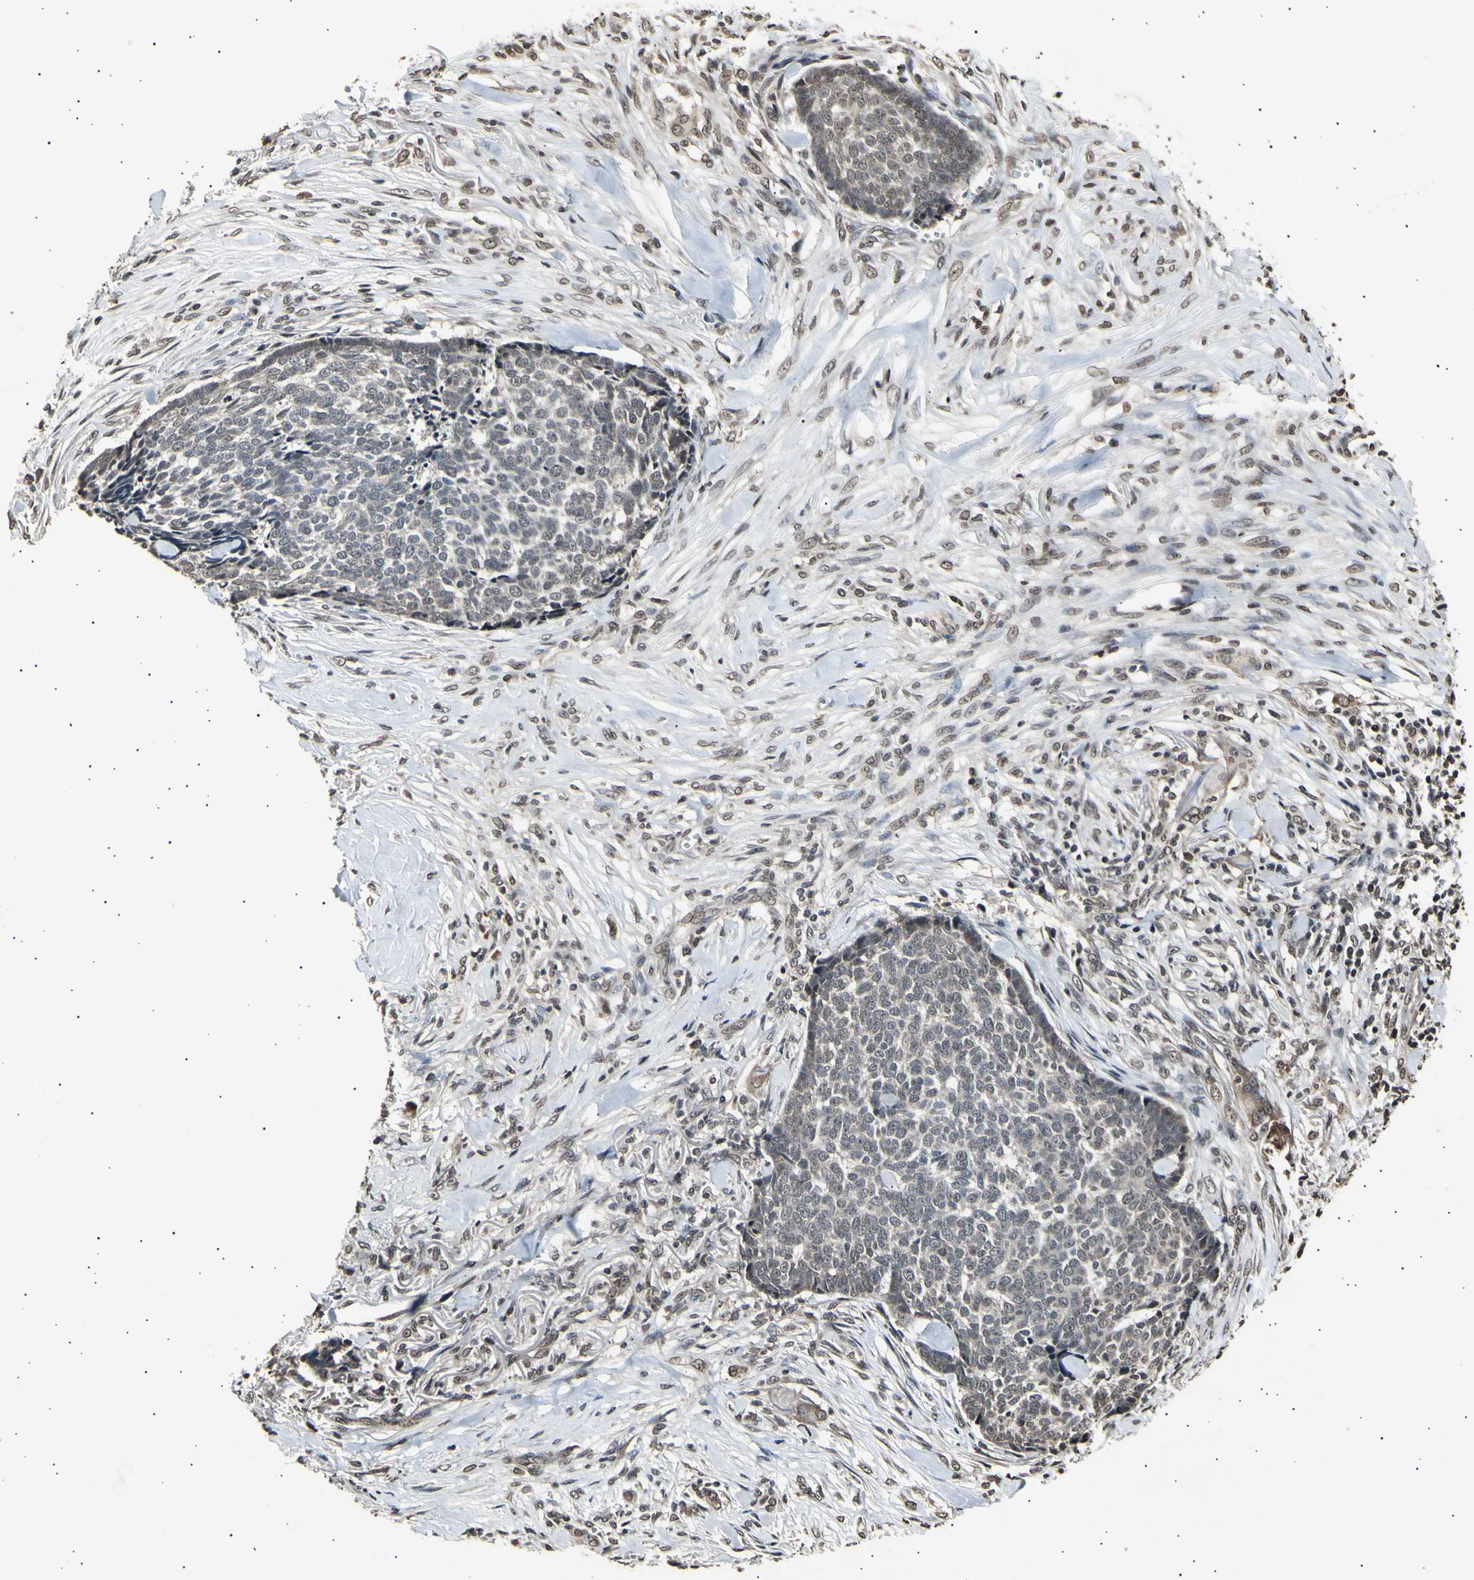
{"staining": {"intensity": "moderate", "quantity": "25%-75%", "location": "cytoplasmic/membranous,nuclear"}, "tissue": "skin cancer", "cell_type": "Tumor cells", "image_type": "cancer", "snomed": [{"axis": "morphology", "description": "Basal cell carcinoma"}, {"axis": "topography", "description": "Skin"}], "caption": "Immunohistochemical staining of human basal cell carcinoma (skin) exhibits moderate cytoplasmic/membranous and nuclear protein staining in about 25%-75% of tumor cells.", "gene": "ANAPC7", "patient": {"sex": "male", "age": 84}}